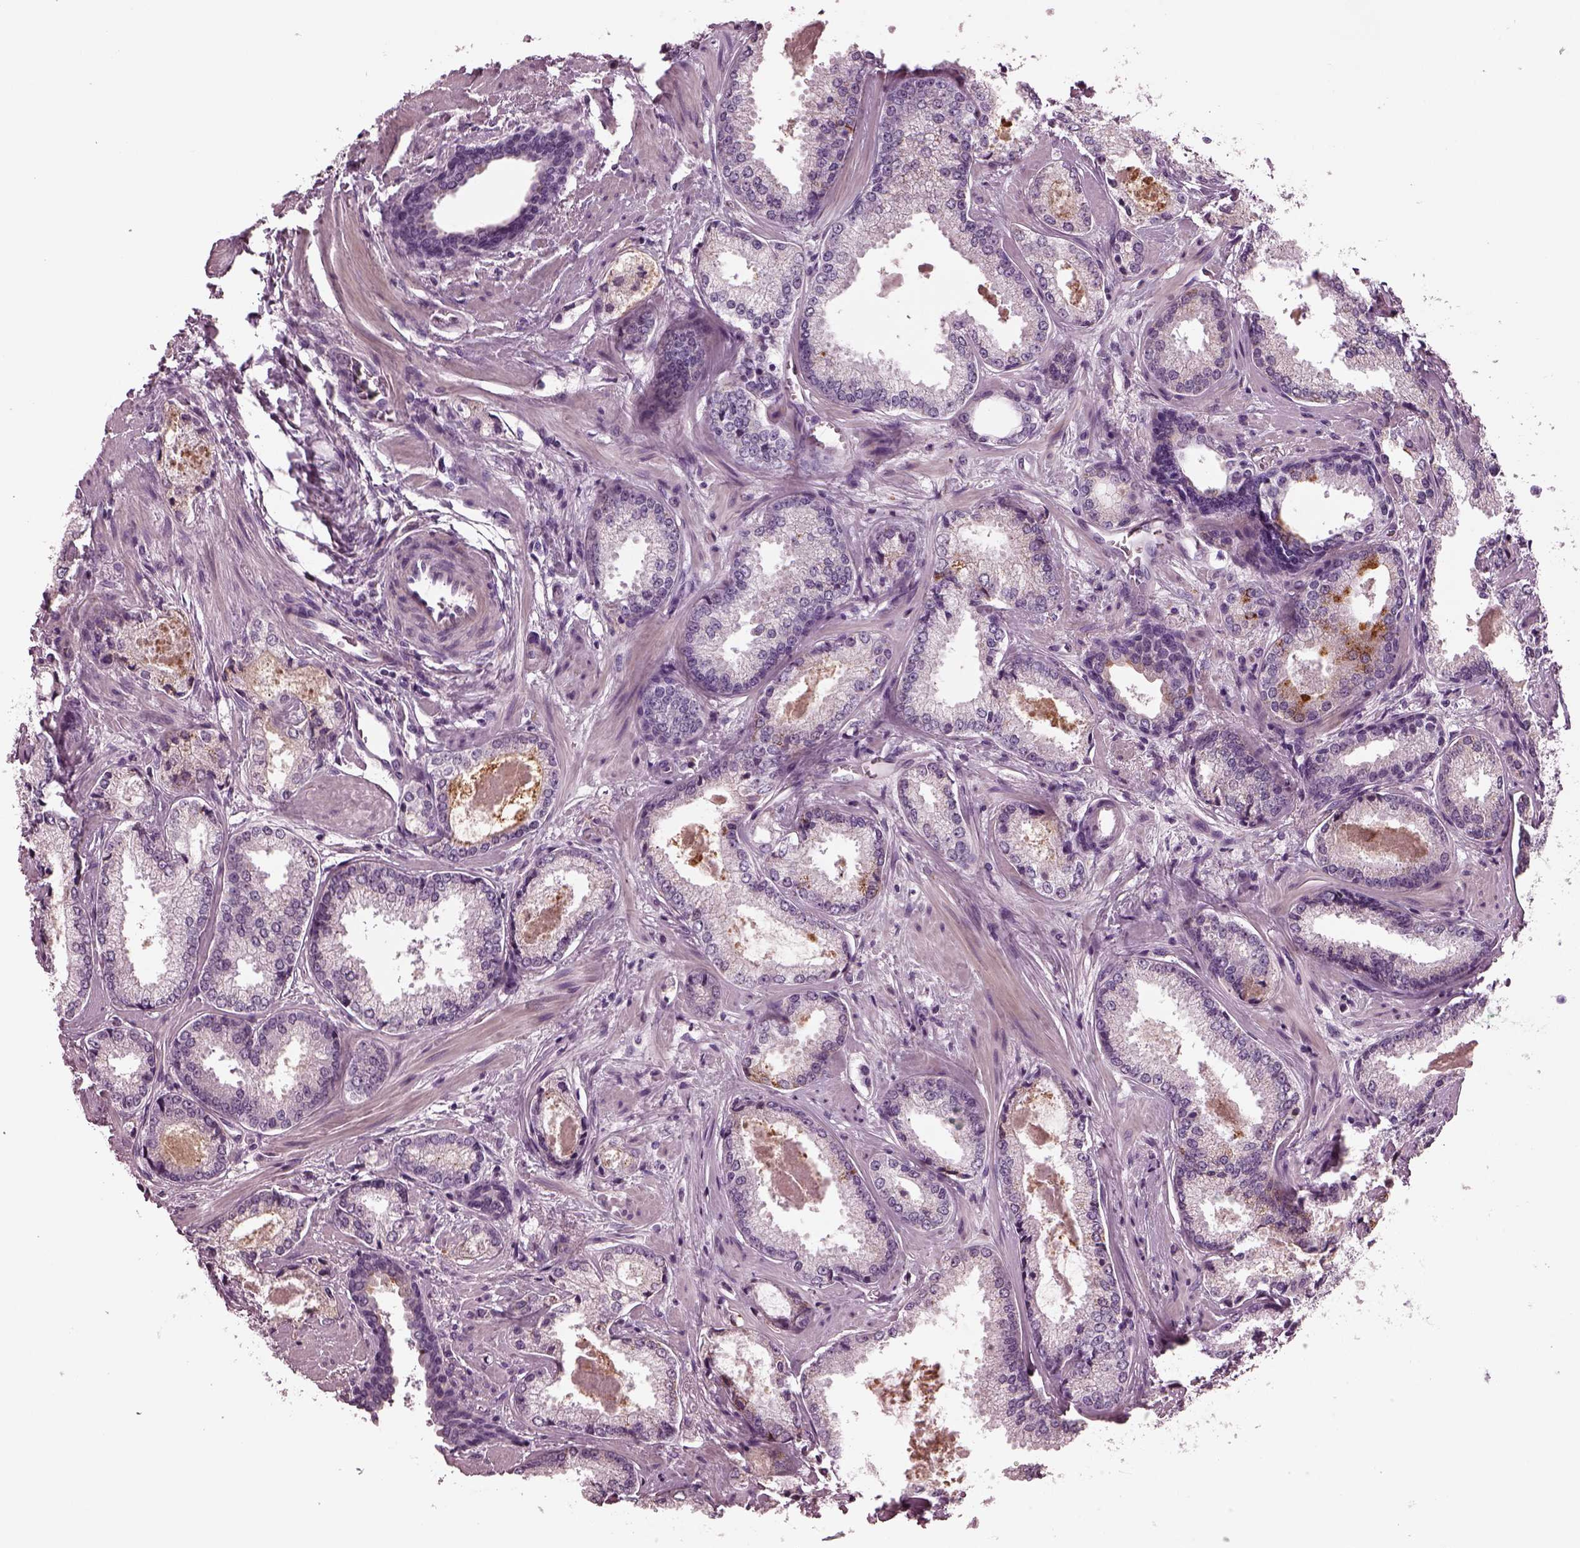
{"staining": {"intensity": "negative", "quantity": "none", "location": "none"}, "tissue": "prostate cancer", "cell_type": "Tumor cells", "image_type": "cancer", "snomed": [{"axis": "morphology", "description": "Adenocarcinoma, Low grade"}, {"axis": "topography", "description": "Prostate"}], "caption": "This micrograph is of prostate low-grade adenocarcinoma stained with immunohistochemistry to label a protein in brown with the nuclei are counter-stained blue. There is no expression in tumor cells. The staining was performed using DAB (3,3'-diaminobenzidine) to visualize the protein expression in brown, while the nuclei were stained in blue with hematoxylin (Magnification: 20x).", "gene": "GDF11", "patient": {"sex": "male", "age": 56}}